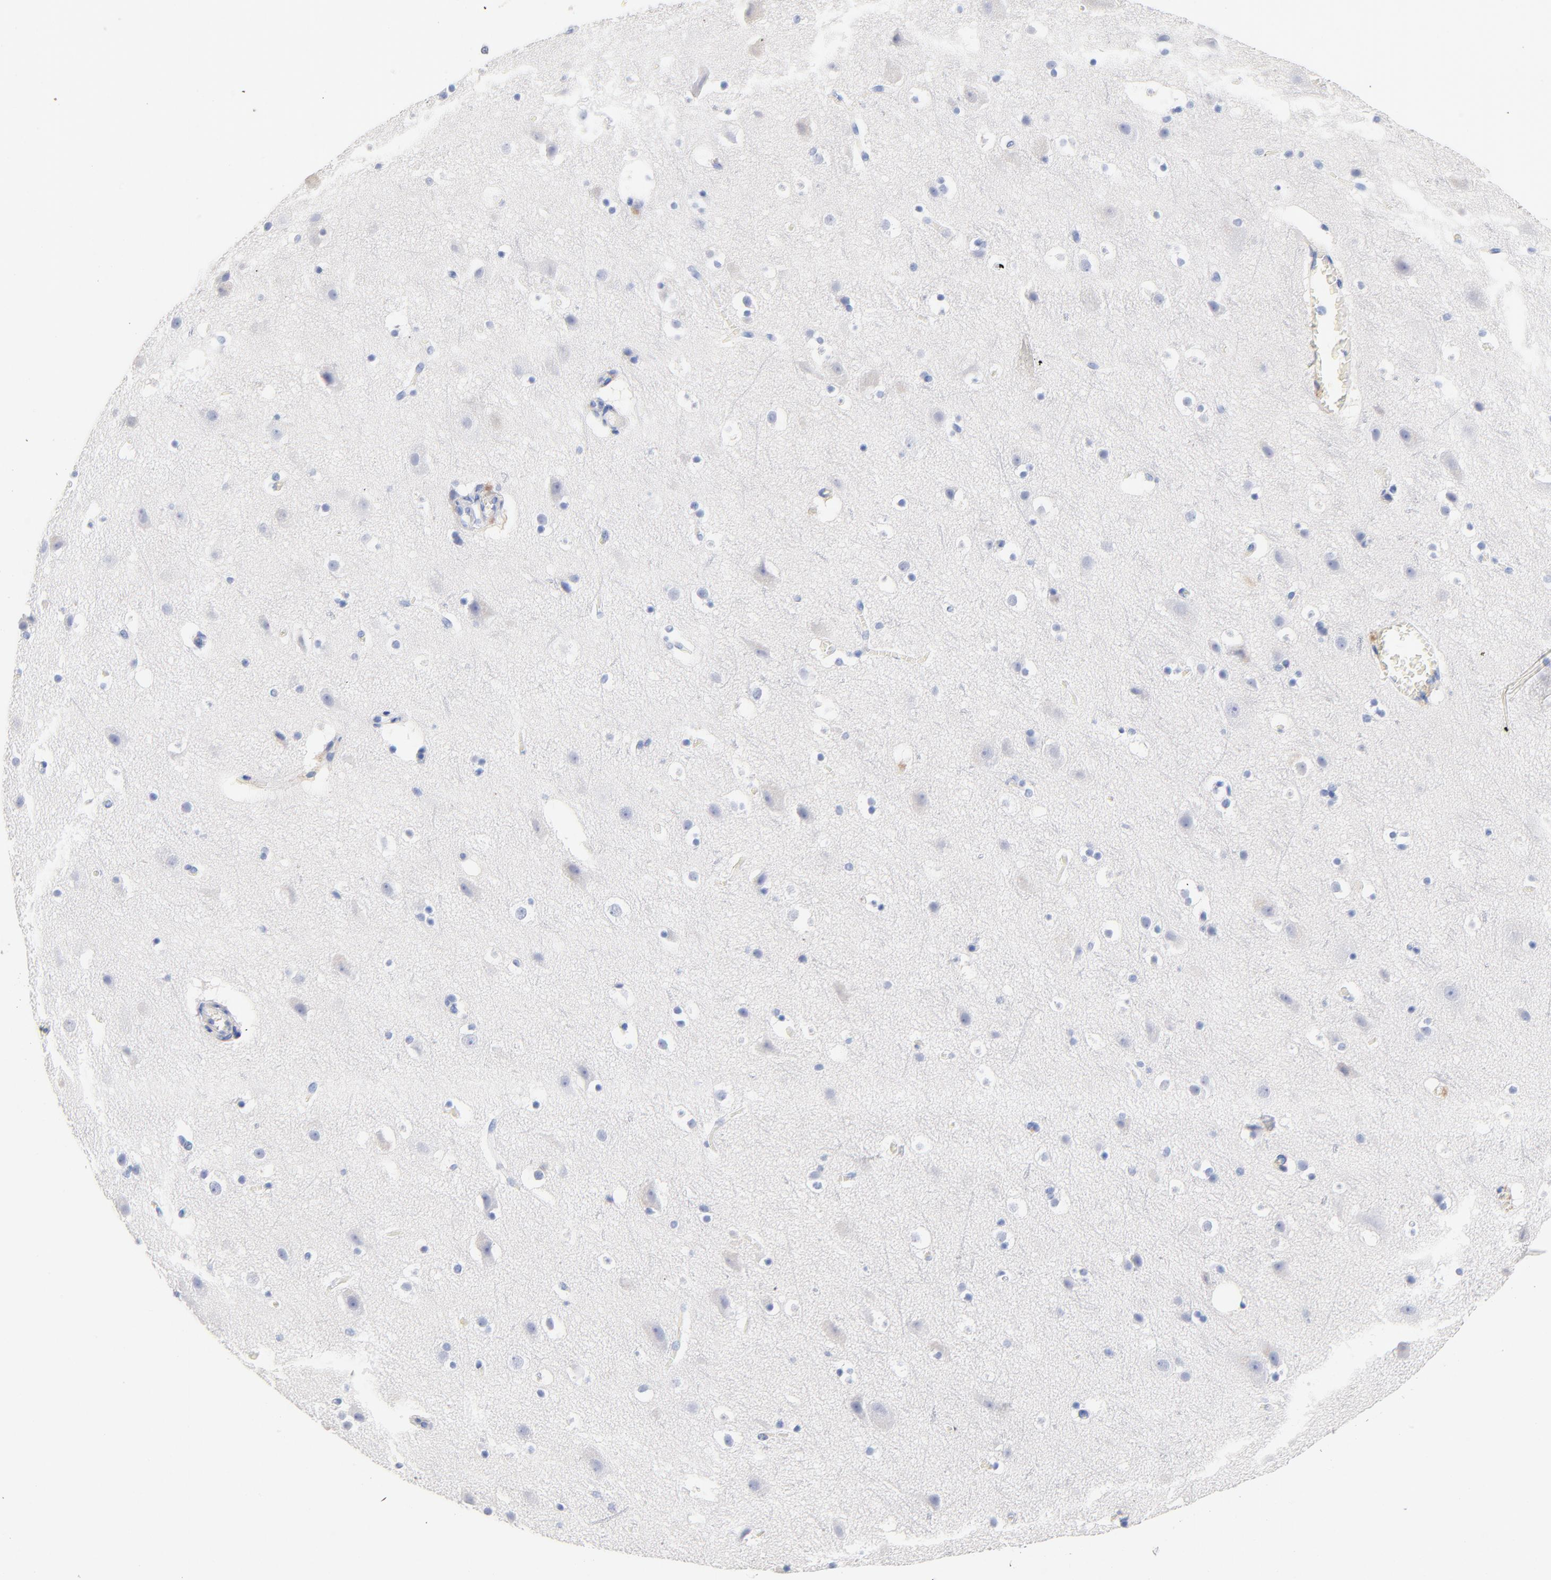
{"staining": {"intensity": "negative", "quantity": "none", "location": "none"}, "tissue": "cerebral cortex", "cell_type": "Endothelial cells", "image_type": "normal", "snomed": [{"axis": "morphology", "description": "Normal tissue, NOS"}, {"axis": "topography", "description": "Cerebral cortex"}], "caption": "Endothelial cells show no significant positivity in unremarkable cerebral cortex. Brightfield microscopy of IHC stained with DAB (brown) and hematoxylin (blue), captured at high magnification.", "gene": "CPS1", "patient": {"sex": "male", "age": 45}}